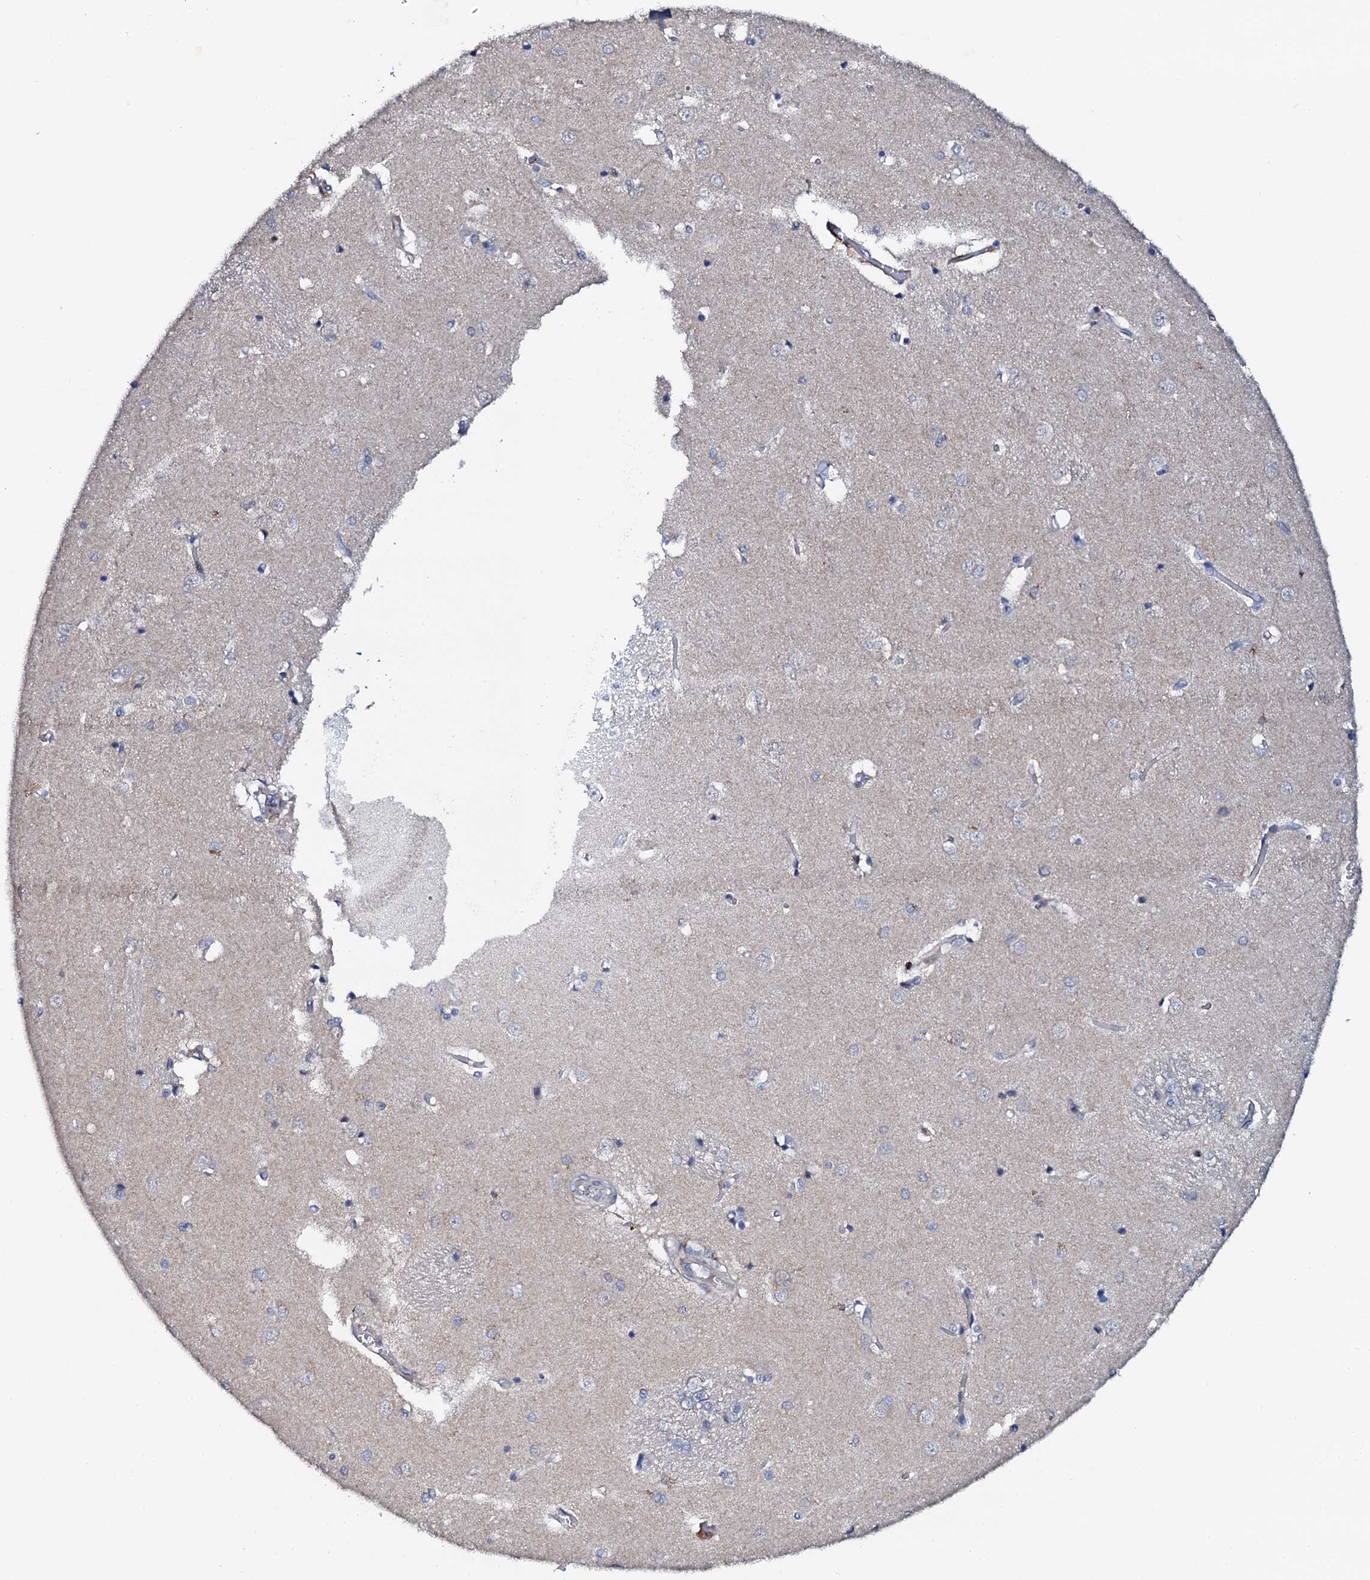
{"staining": {"intensity": "negative", "quantity": "none", "location": "none"}, "tissue": "caudate", "cell_type": "Glial cells", "image_type": "normal", "snomed": [{"axis": "morphology", "description": "Normal tissue, NOS"}, {"axis": "topography", "description": "Lateral ventricle wall"}], "caption": "This is a histopathology image of immunohistochemistry staining of normal caudate, which shows no staining in glial cells.", "gene": "VAMP8", "patient": {"sex": "male", "age": 37}}